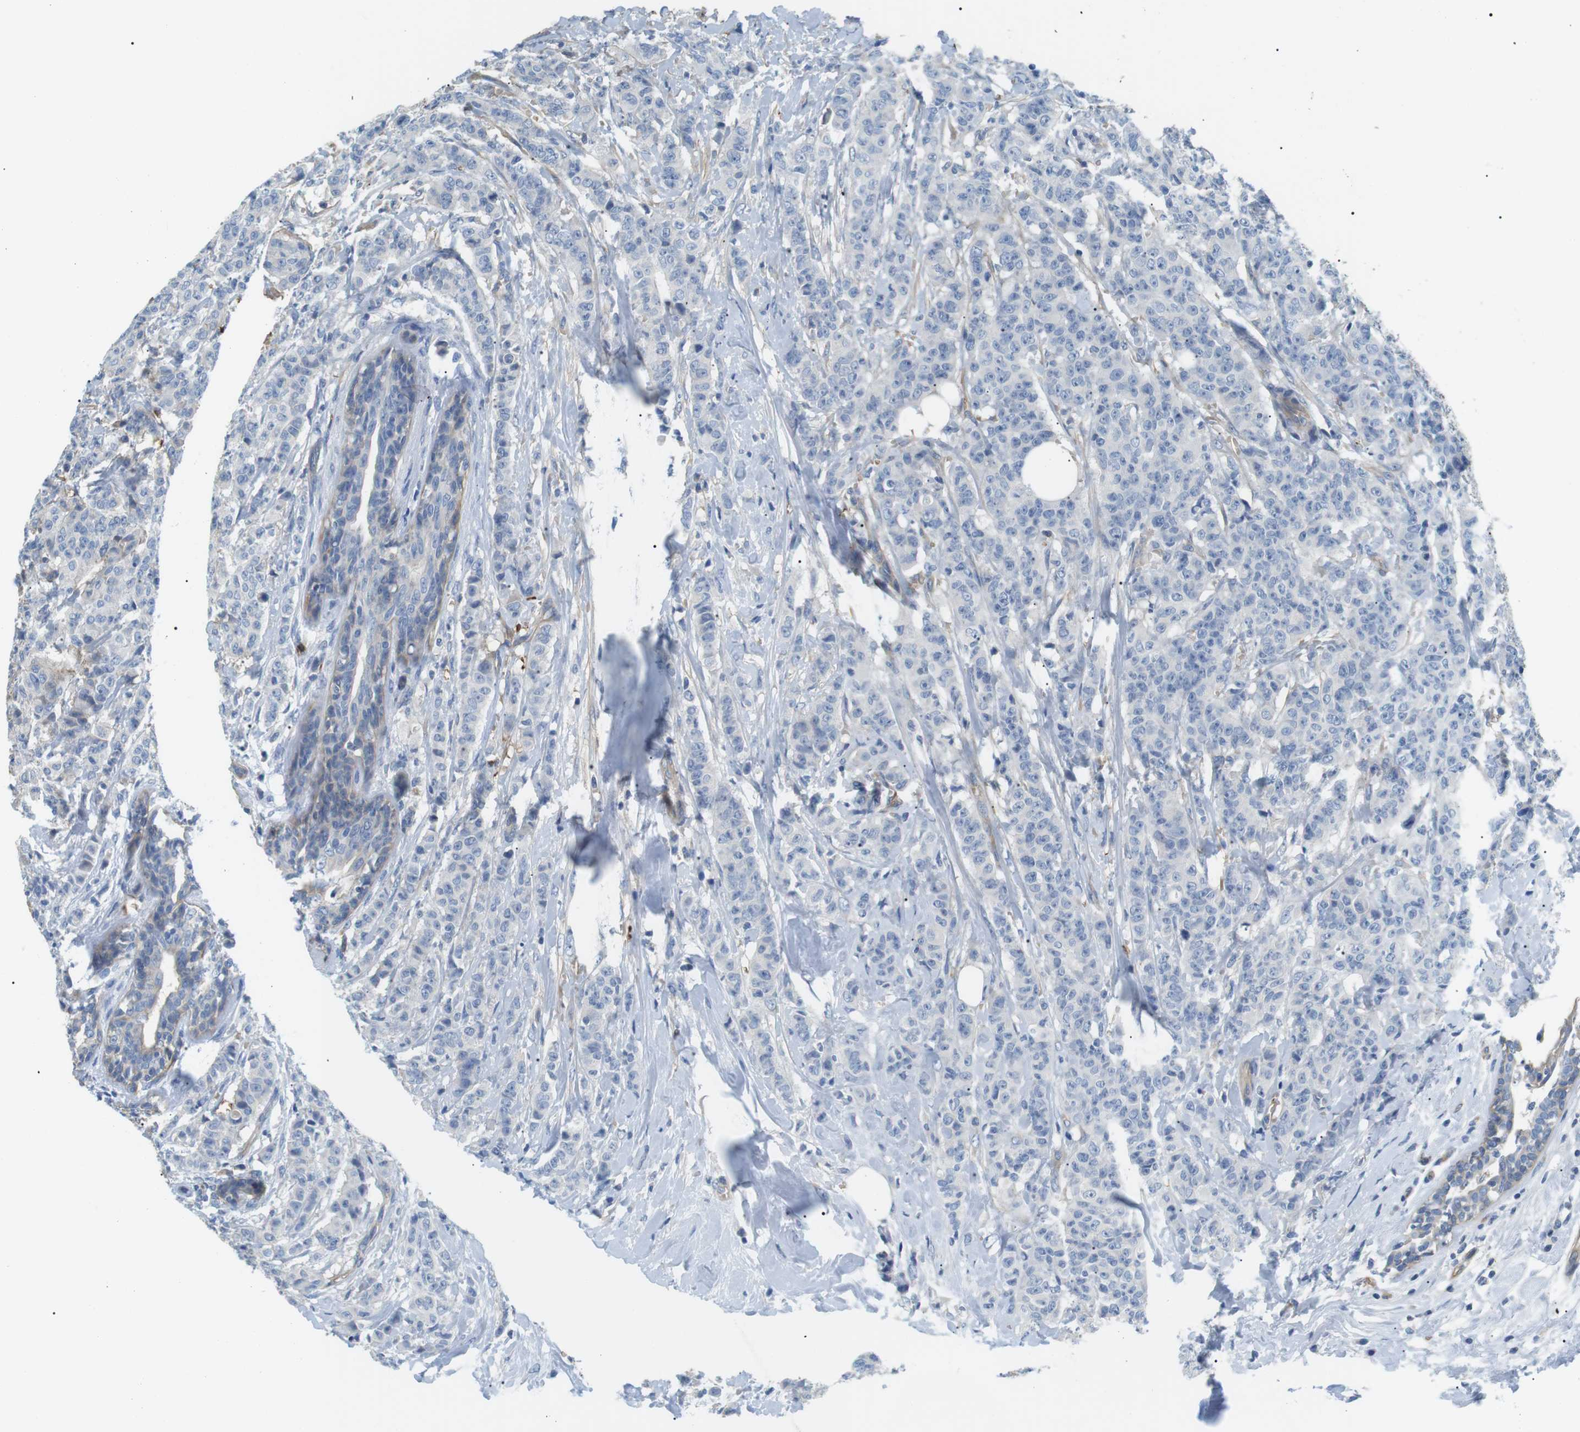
{"staining": {"intensity": "negative", "quantity": "none", "location": "none"}, "tissue": "breast cancer", "cell_type": "Tumor cells", "image_type": "cancer", "snomed": [{"axis": "morphology", "description": "Normal tissue, NOS"}, {"axis": "morphology", "description": "Duct carcinoma"}, {"axis": "topography", "description": "Breast"}], "caption": "Histopathology image shows no significant protein staining in tumor cells of breast cancer (infiltrating ductal carcinoma).", "gene": "ADCY10", "patient": {"sex": "female", "age": 40}}